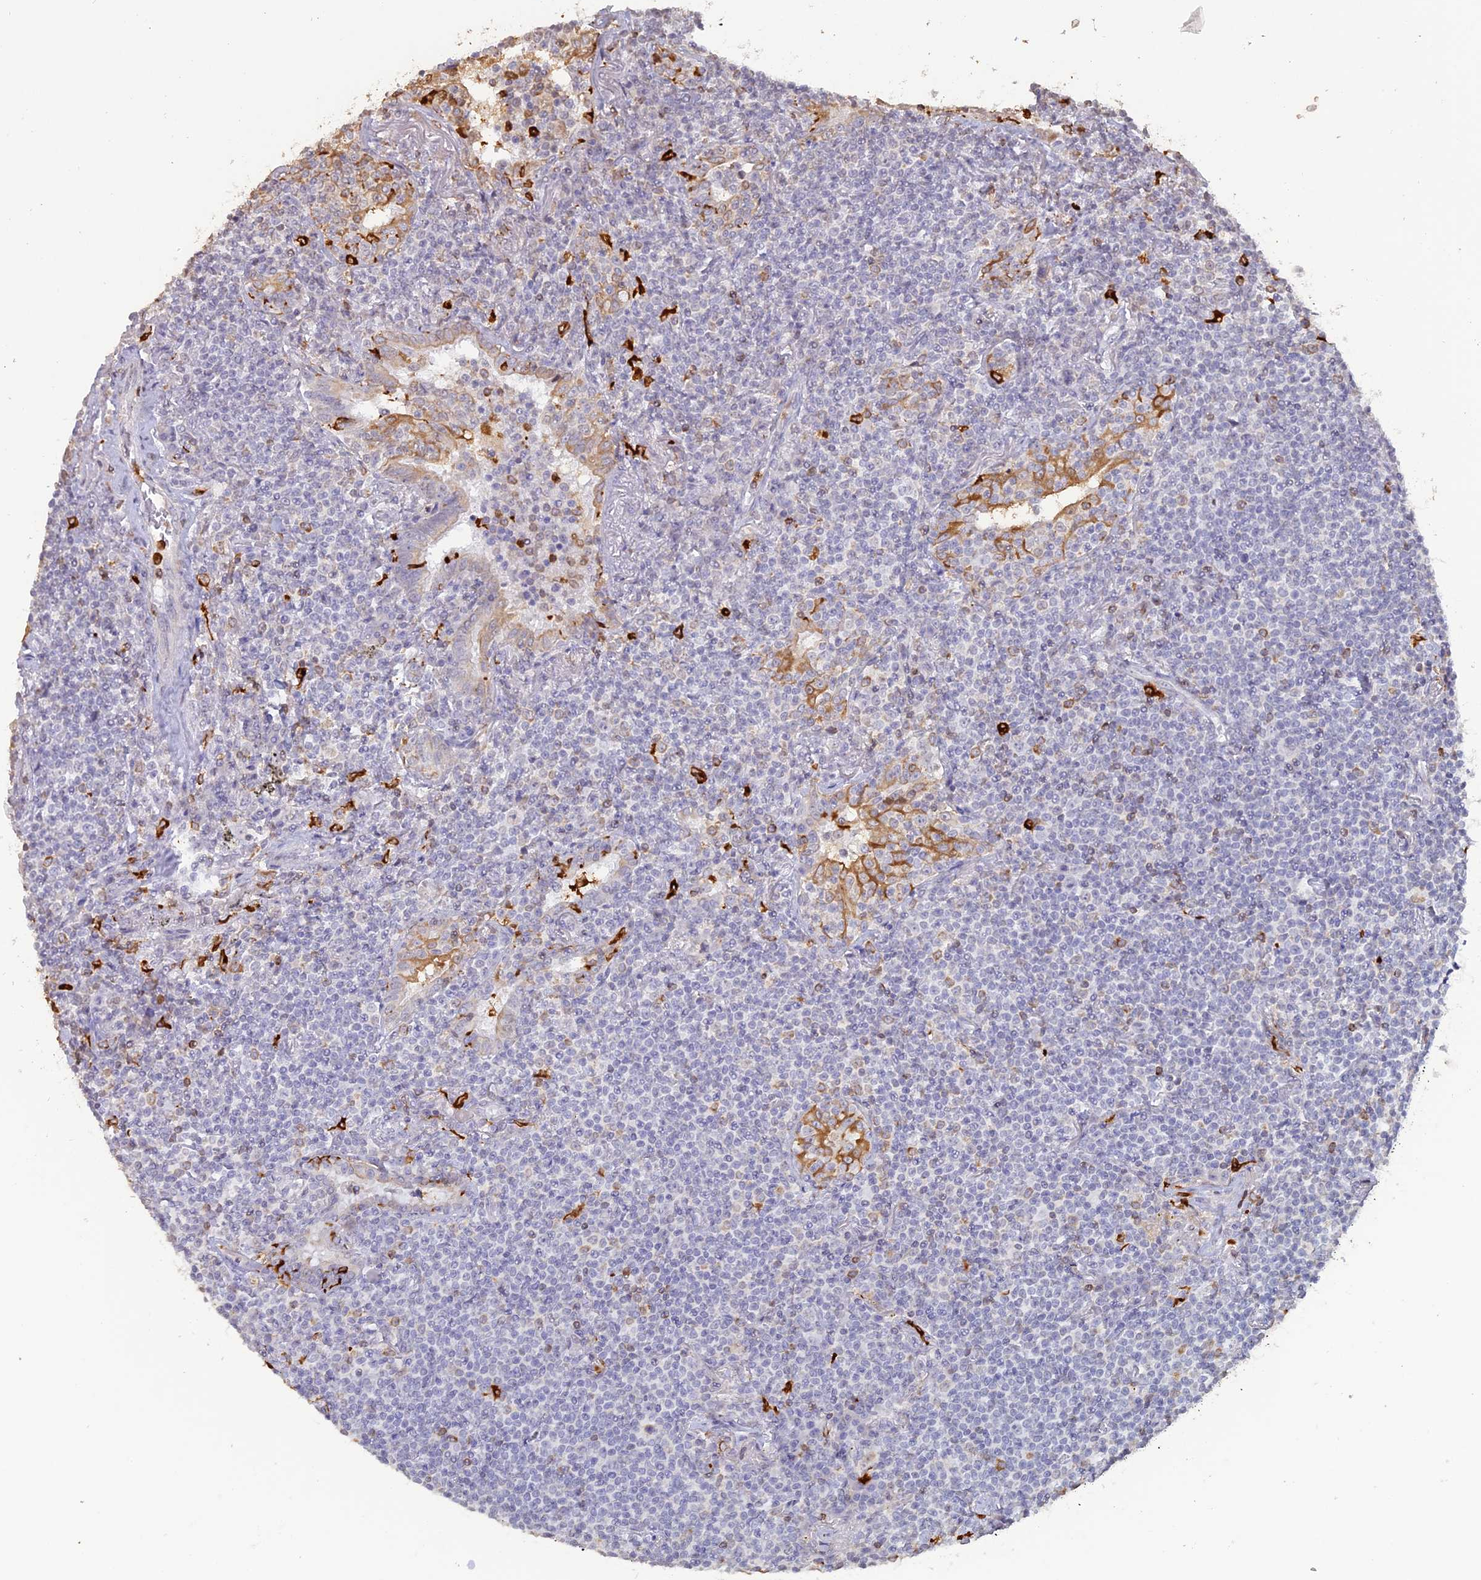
{"staining": {"intensity": "negative", "quantity": "none", "location": "none"}, "tissue": "lymphoma", "cell_type": "Tumor cells", "image_type": "cancer", "snomed": [{"axis": "morphology", "description": "Malignant lymphoma, non-Hodgkin's type, Low grade"}, {"axis": "topography", "description": "Lung"}], "caption": "This is a histopathology image of IHC staining of lymphoma, which shows no positivity in tumor cells. (DAB immunohistochemistry (IHC) with hematoxylin counter stain).", "gene": "APOBR", "patient": {"sex": "female", "age": 71}}